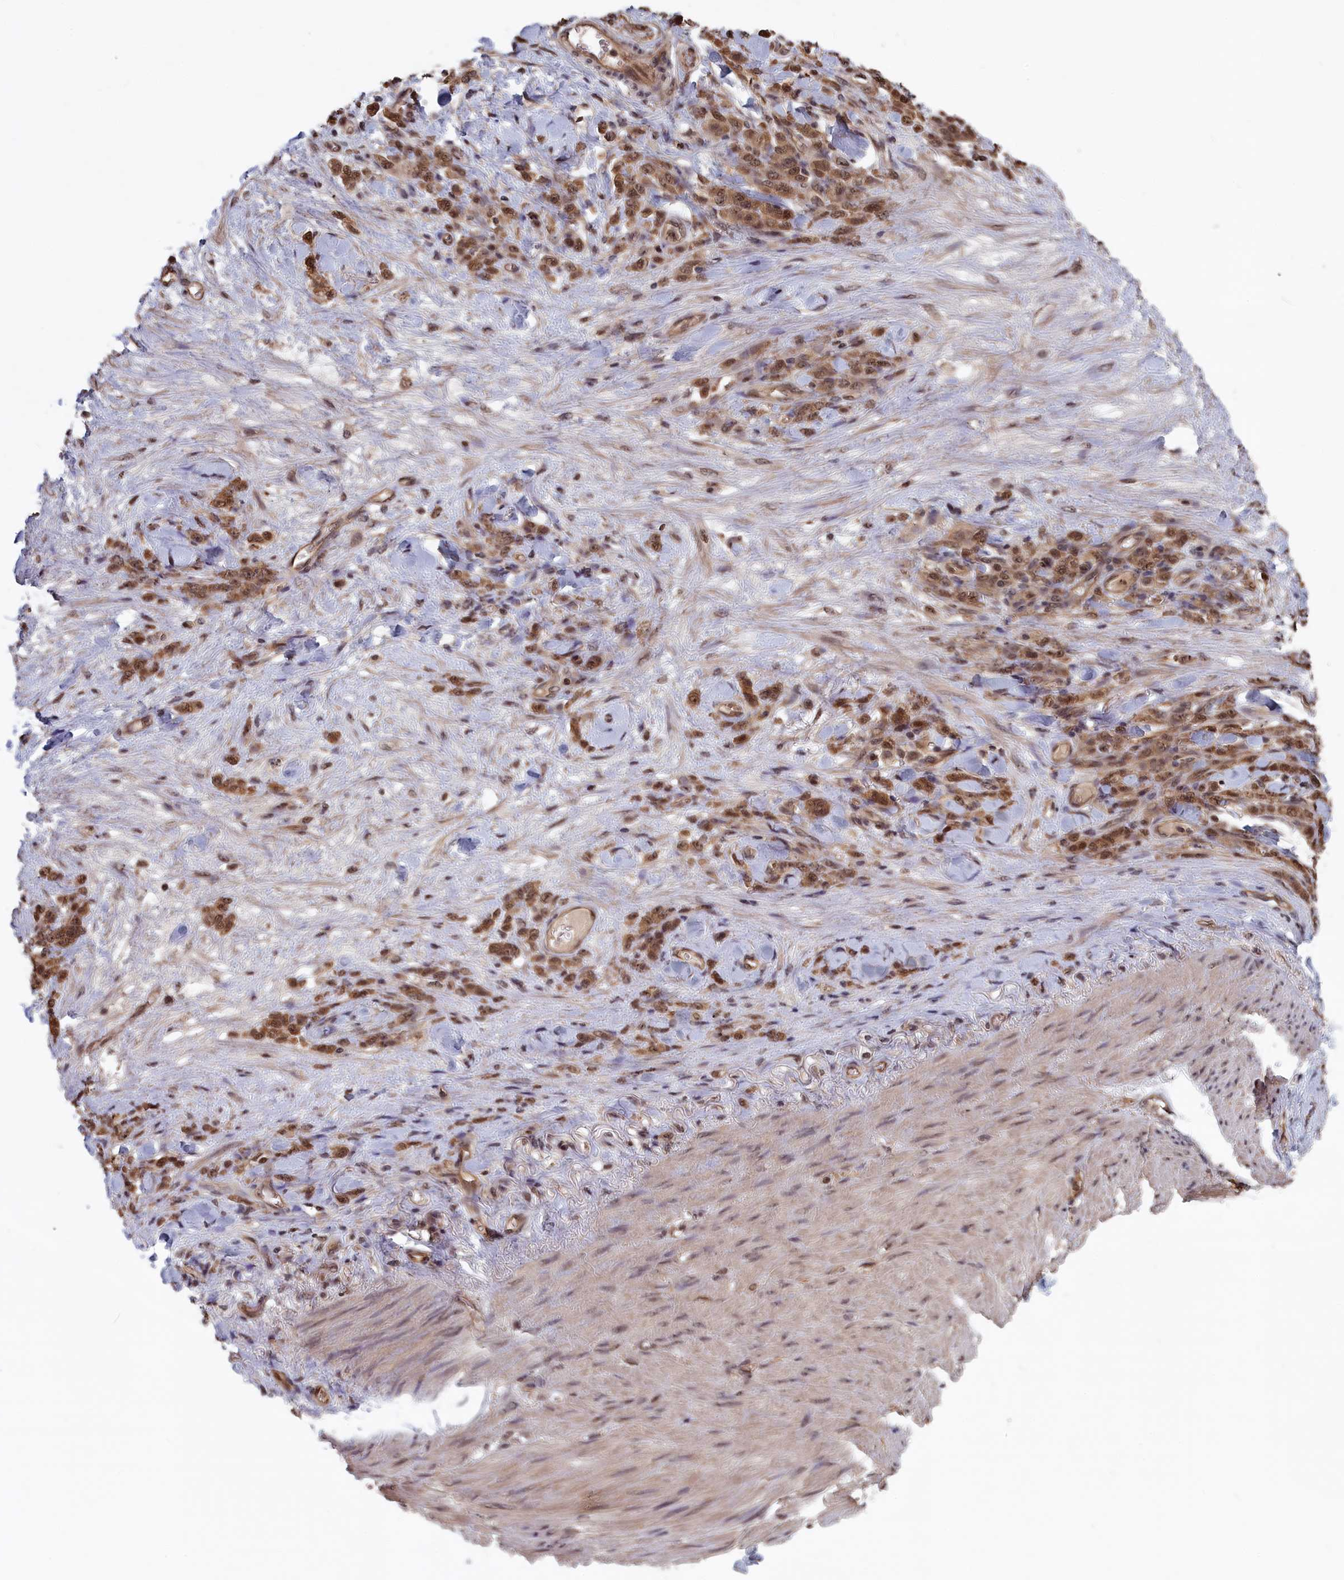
{"staining": {"intensity": "moderate", "quantity": ">75%", "location": "cytoplasmic/membranous,nuclear"}, "tissue": "stomach cancer", "cell_type": "Tumor cells", "image_type": "cancer", "snomed": [{"axis": "morphology", "description": "Normal tissue, NOS"}, {"axis": "morphology", "description": "Adenocarcinoma, NOS"}, {"axis": "topography", "description": "Stomach"}], "caption": "About >75% of tumor cells in human stomach cancer (adenocarcinoma) demonstrate moderate cytoplasmic/membranous and nuclear protein staining as visualized by brown immunohistochemical staining.", "gene": "PLP2", "patient": {"sex": "male", "age": 82}}